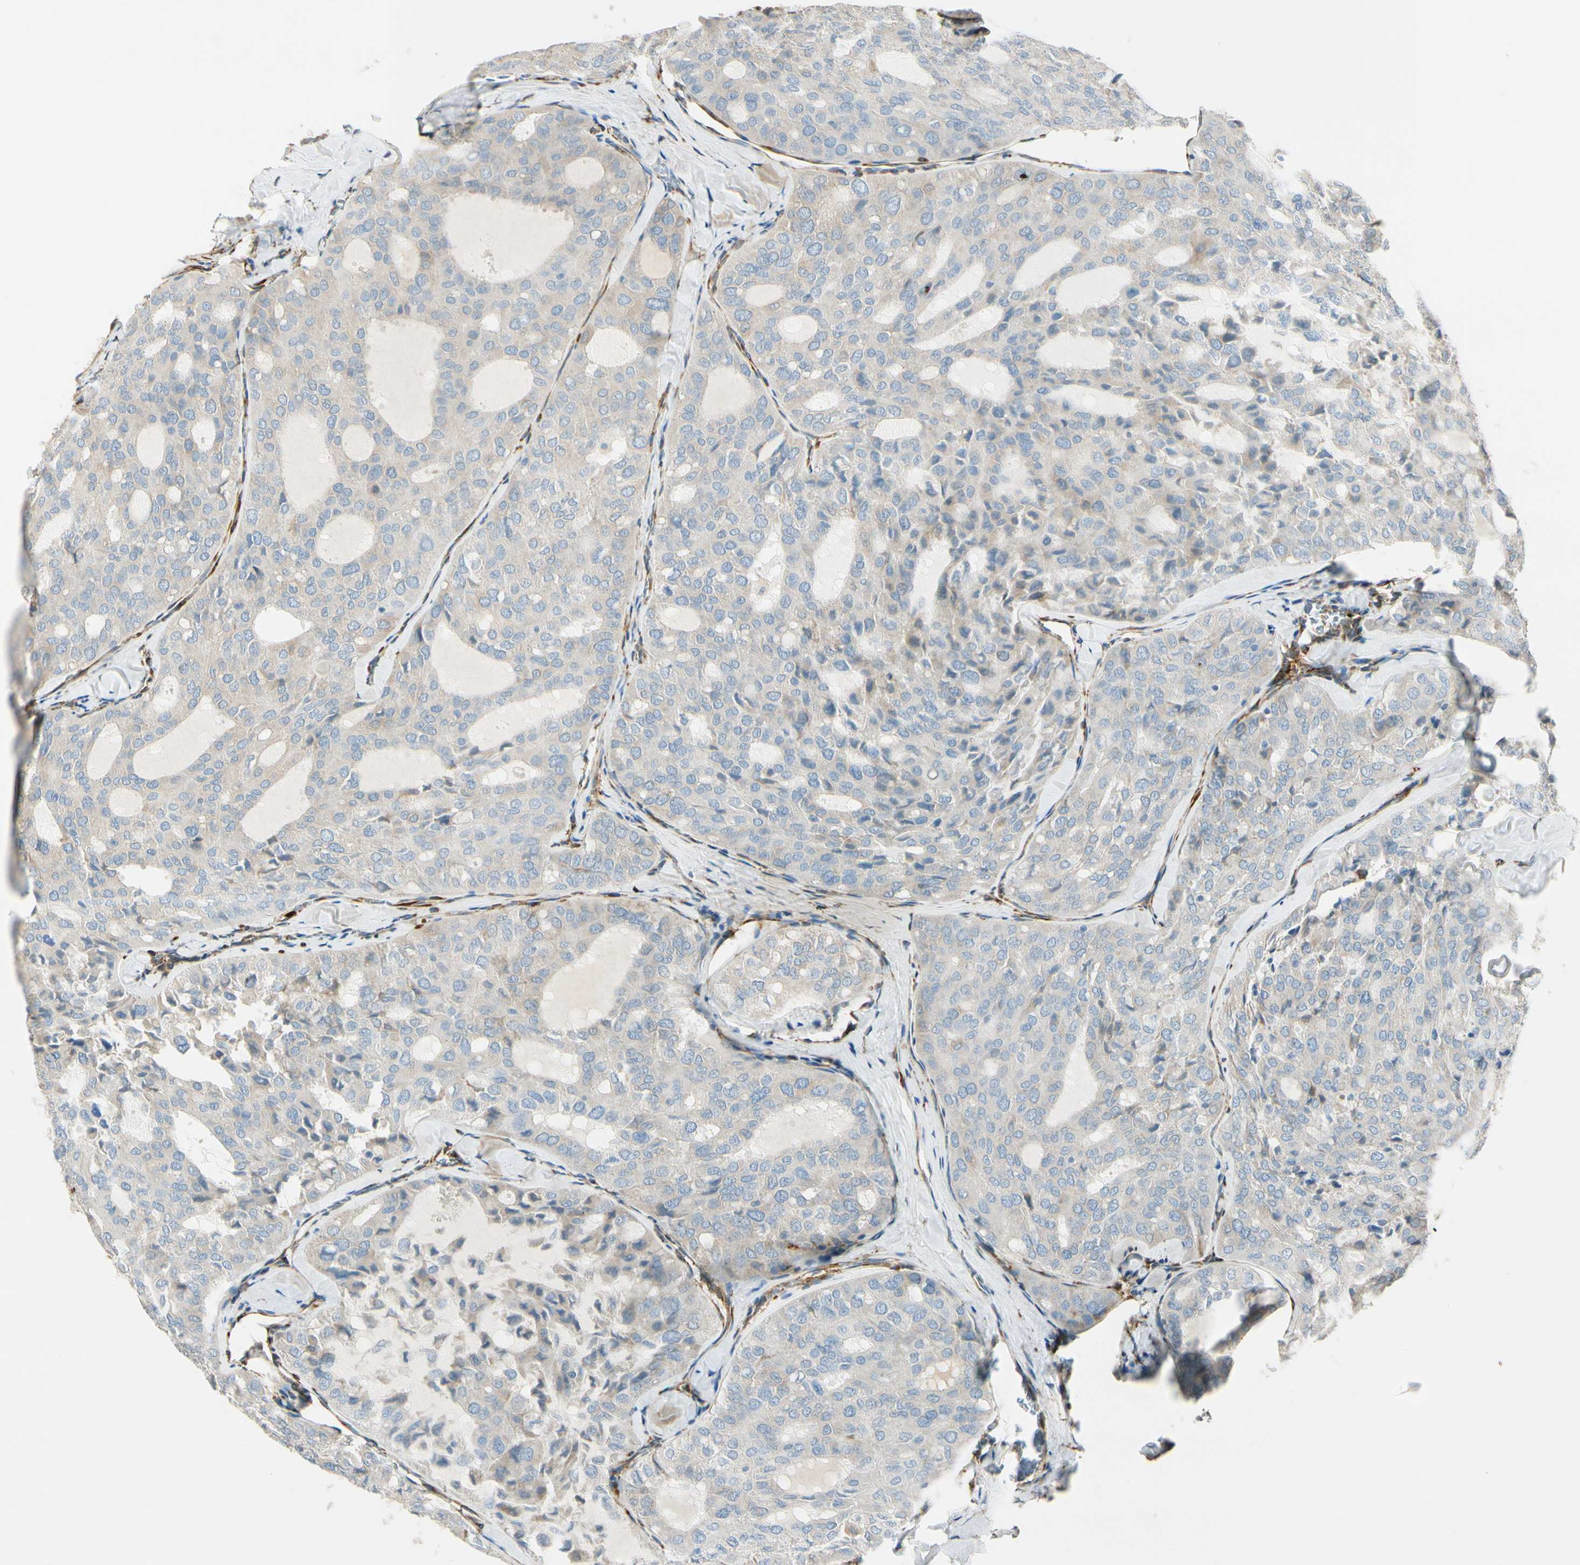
{"staining": {"intensity": "weak", "quantity": "<25%", "location": "cytoplasmic/membranous"}, "tissue": "thyroid cancer", "cell_type": "Tumor cells", "image_type": "cancer", "snomed": [{"axis": "morphology", "description": "Follicular adenoma carcinoma, NOS"}, {"axis": "topography", "description": "Thyroid gland"}], "caption": "High power microscopy histopathology image of an immunohistochemistry image of thyroid follicular adenoma carcinoma, revealing no significant expression in tumor cells.", "gene": "FKBP7", "patient": {"sex": "male", "age": 75}}